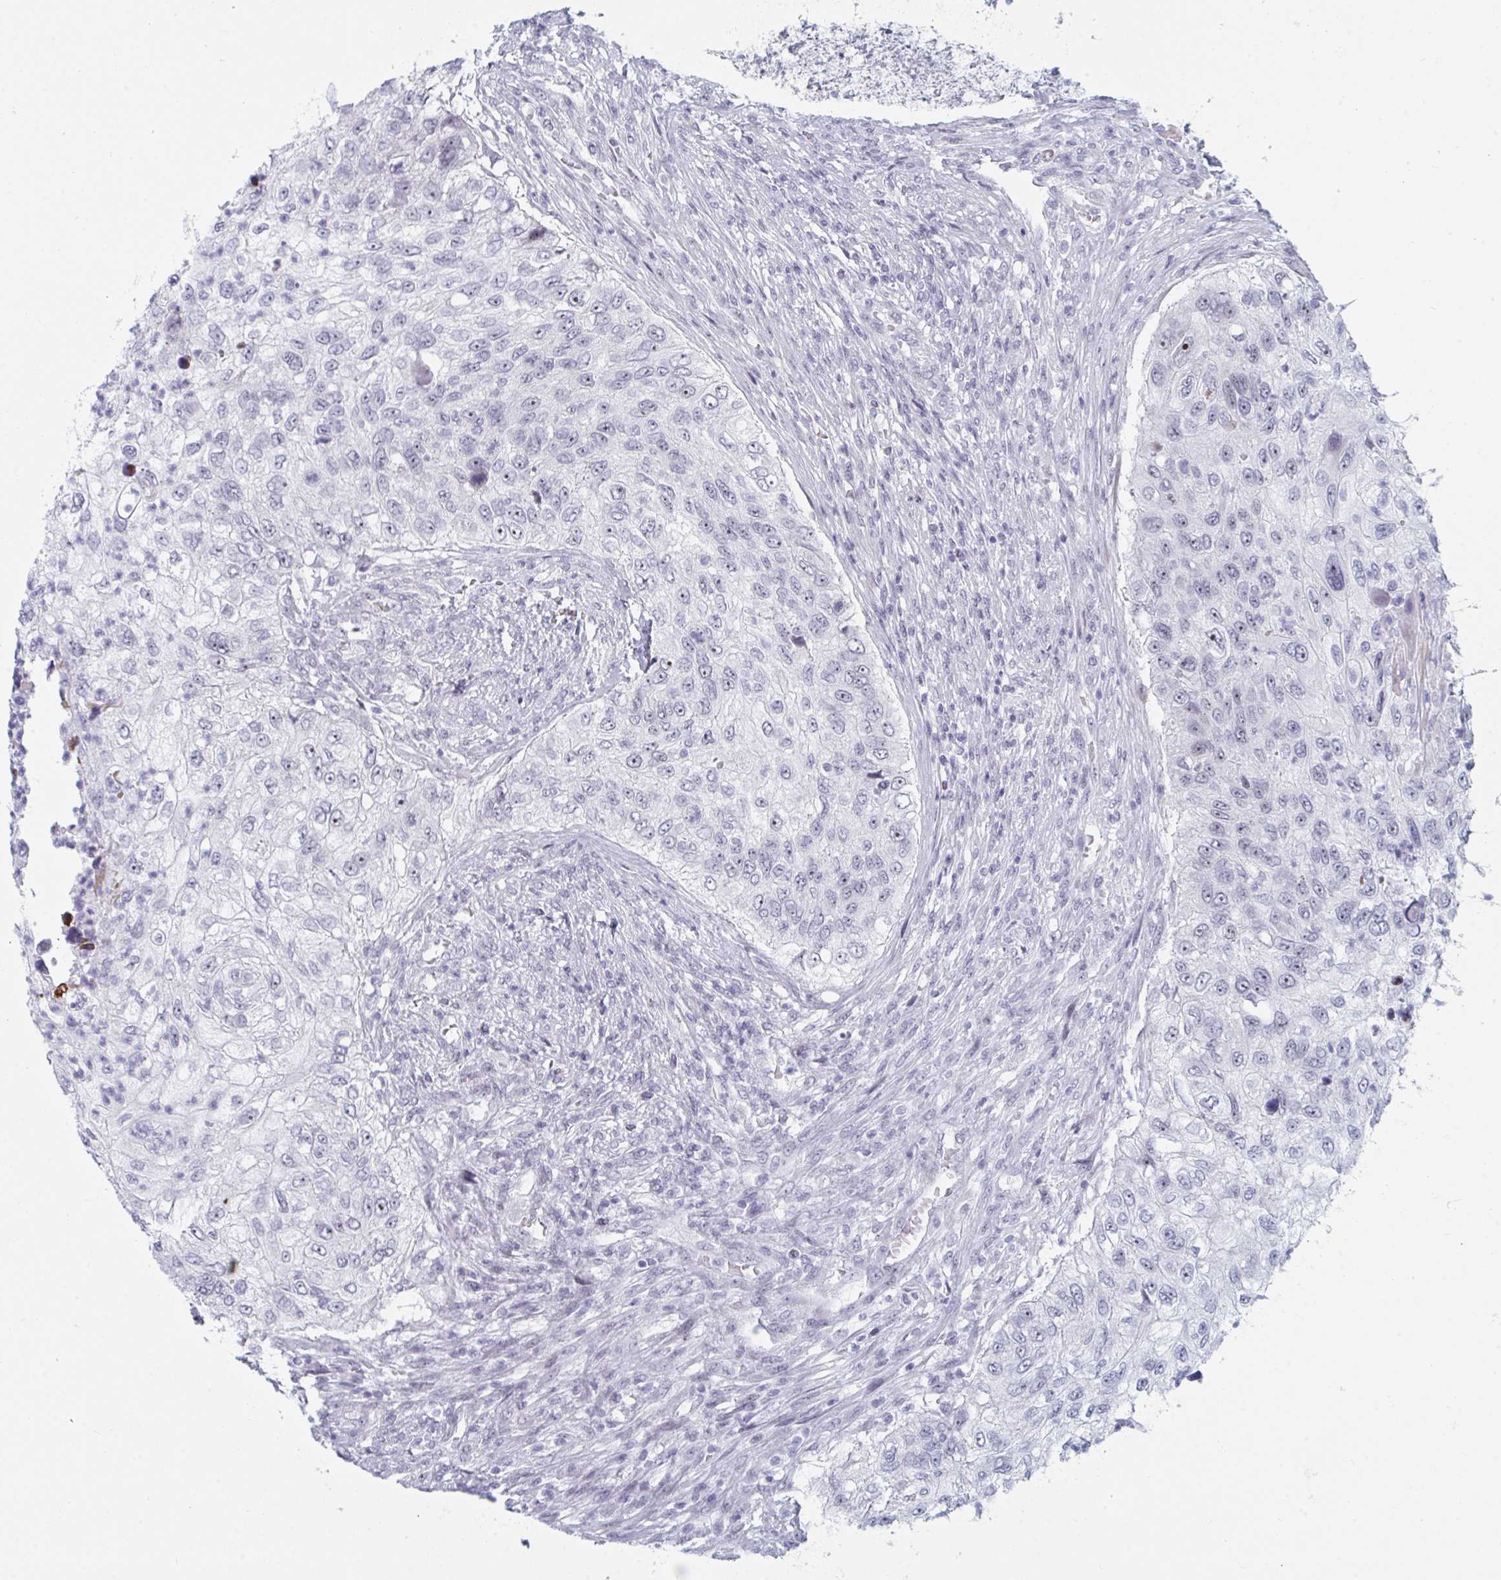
{"staining": {"intensity": "moderate", "quantity": "25%-75%", "location": "nuclear"}, "tissue": "urothelial cancer", "cell_type": "Tumor cells", "image_type": "cancer", "snomed": [{"axis": "morphology", "description": "Urothelial carcinoma, High grade"}, {"axis": "topography", "description": "Urinary bladder"}], "caption": "Urothelial cancer stained with a brown dye shows moderate nuclear positive expression in approximately 25%-75% of tumor cells.", "gene": "NR1H2", "patient": {"sex": "female", "age": 60}}